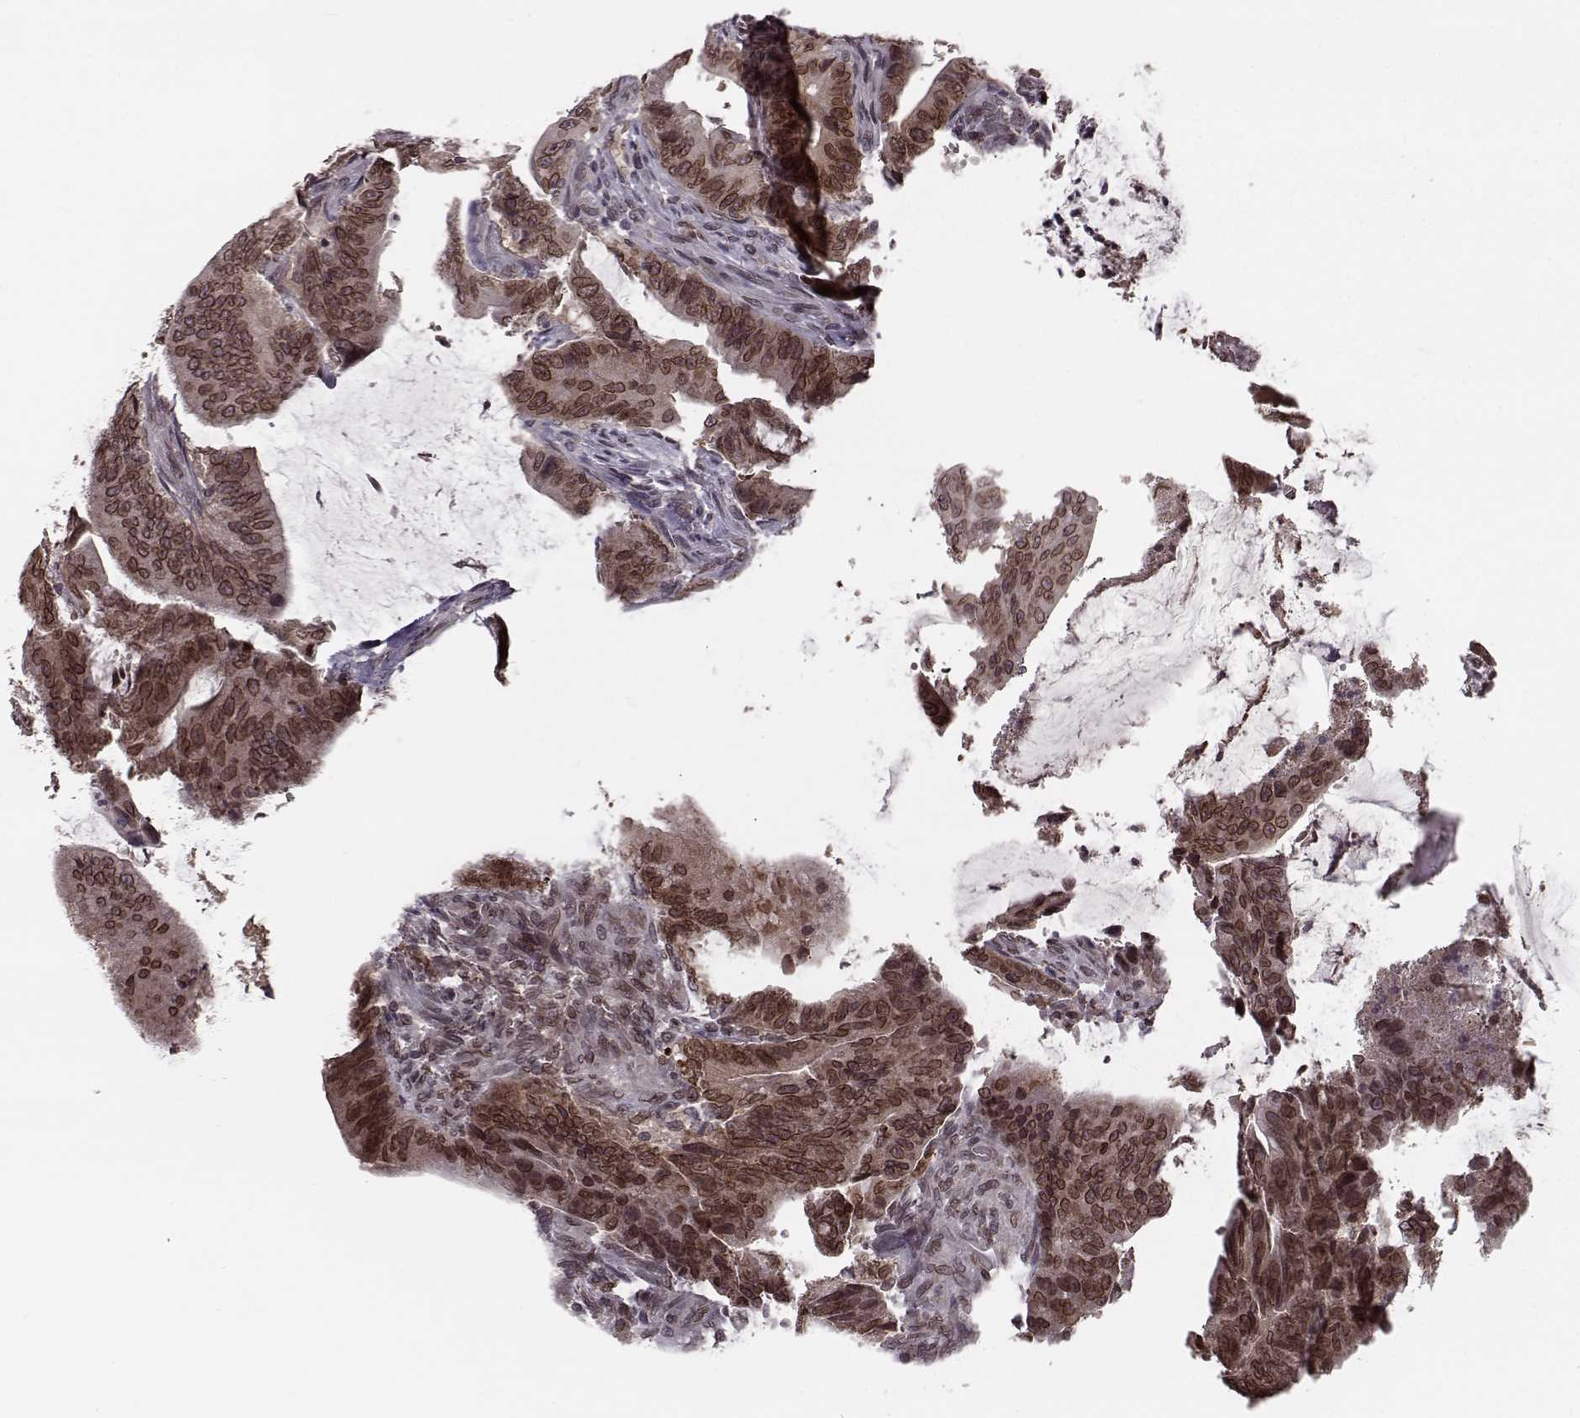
{"staining": {"intensity": "strong", "quantity": ">75%", "location": "cytoplasmic/membranous,nuclear"}, "tissue": "colorectal cancer", "cell_type": "Tumor cells", "image_type": "cancer", "snomed": [{"axis": "morphology", "description": "Adenocarcinoma, NOS"}, {"axis": "topography", "description": "Colon"}], "caption": "This photomicrograph demonstrates colorectal adenocarcinoma stained with immunohistochemistry (IHC) to label a protein in brown. The cytoplasmic/membranous and nuclear of tumor cells show strong positivity for the protein. Nuclei are counter-stained blue.", "gene": "NUP37", "patient": {"sex": "female", "age": 43}}